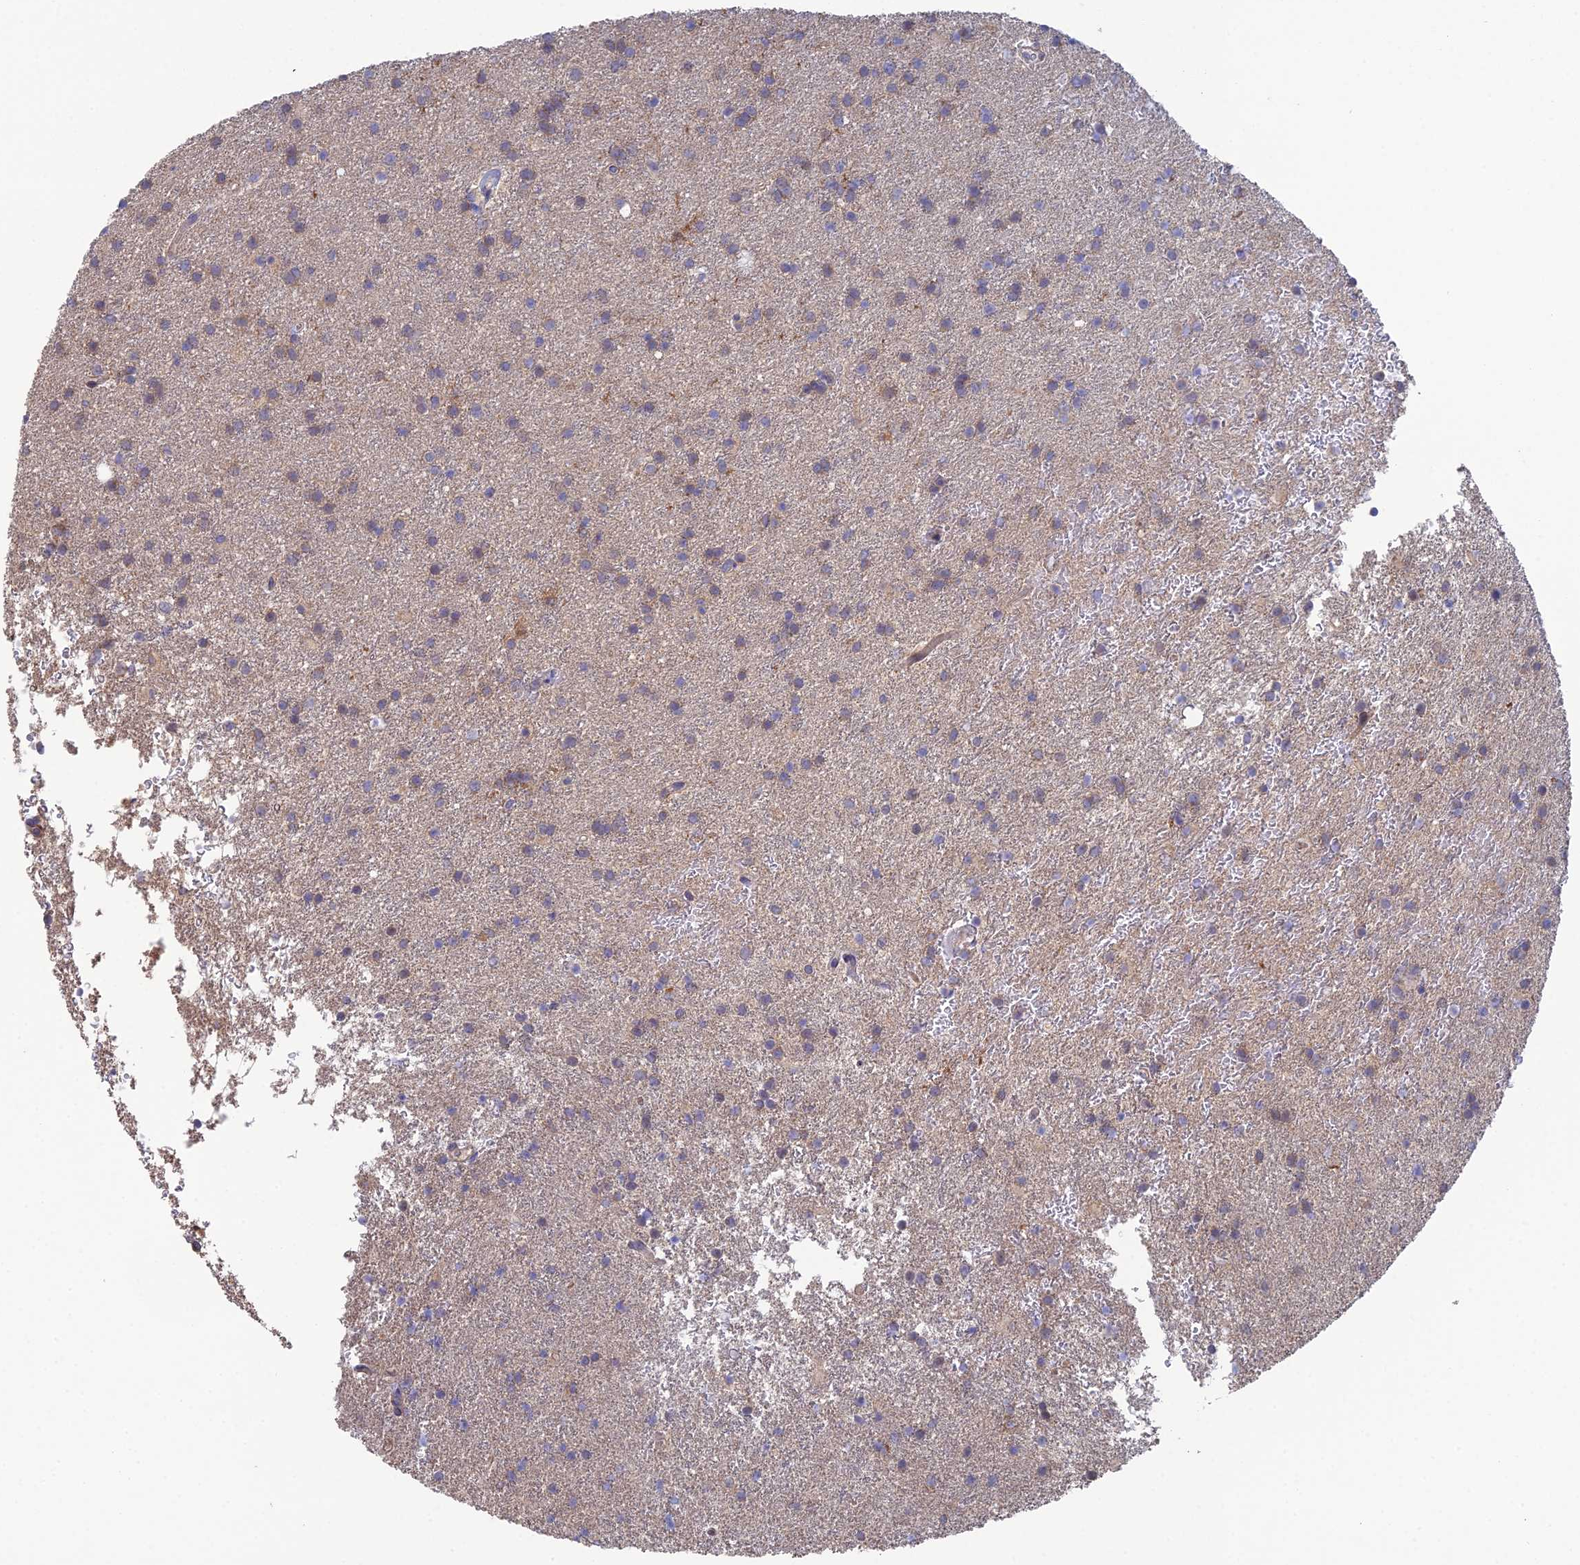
{"staining": {"intensity": "weak", "quantity": "25%-75%", "location": "cytoplasmic/membranous"}, "tissue": "glioma", "cell_type": "Tumor cells", "image_type": "cancer", "snomed": [{"axis": "morphology", "description": "Glioma, malignant, High grade"}, {"axis": "topography", "description": "Brain"}], "caption": "Protein staining of glioma tissue reveals weak cytoplasmic/membranous staining in approximately 25%-75% of tumor cells.", "gene": "ARL16", "patient": {"sex": "female", "age": 50}}